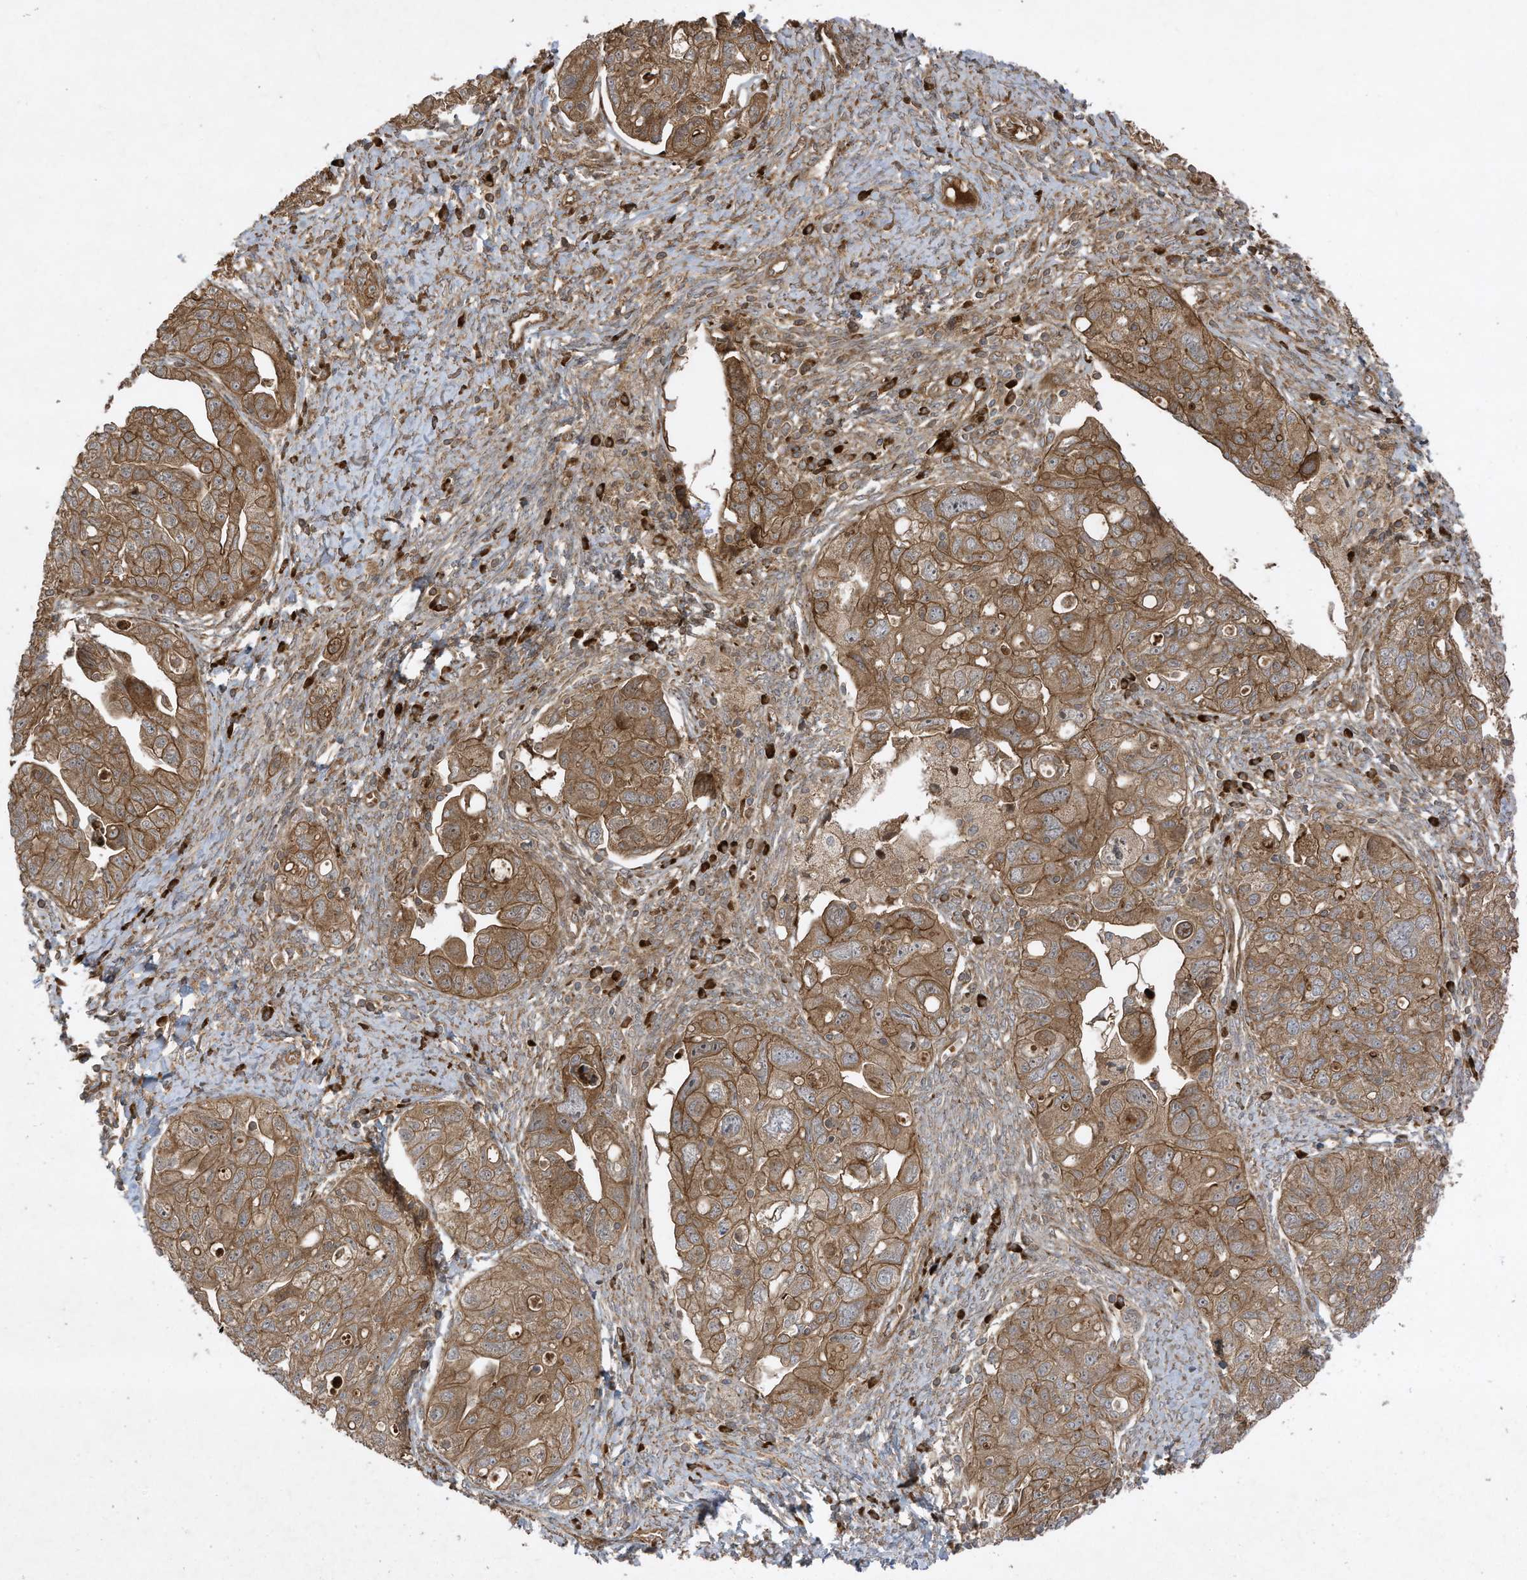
{"staining": {"intensity": "moderate", "quantity": ">75%", "location": "cytoplasmic/membranous"}, "tissue": "ovarian cancer", "cell_type": "Tumor cells", "image_type": "cancer", "snomed": [{"axis": "morphology", "description": "Carcinoma, NOS"}, {"axis": "morphology", "description": "Cystadenocarcinoma, serous, NOS"}, {"axis": "topography", "description": "Ovary"}], "caption": "Immunohistochemical staining of ovarian carcinoma shows moderate cytoplasmic/membranous protein staining in approximately >75% of tumor cells. Nuclei are stained in blue.", "gene": "DDIT4", "patient": {"sex": "female", "age": 69}}